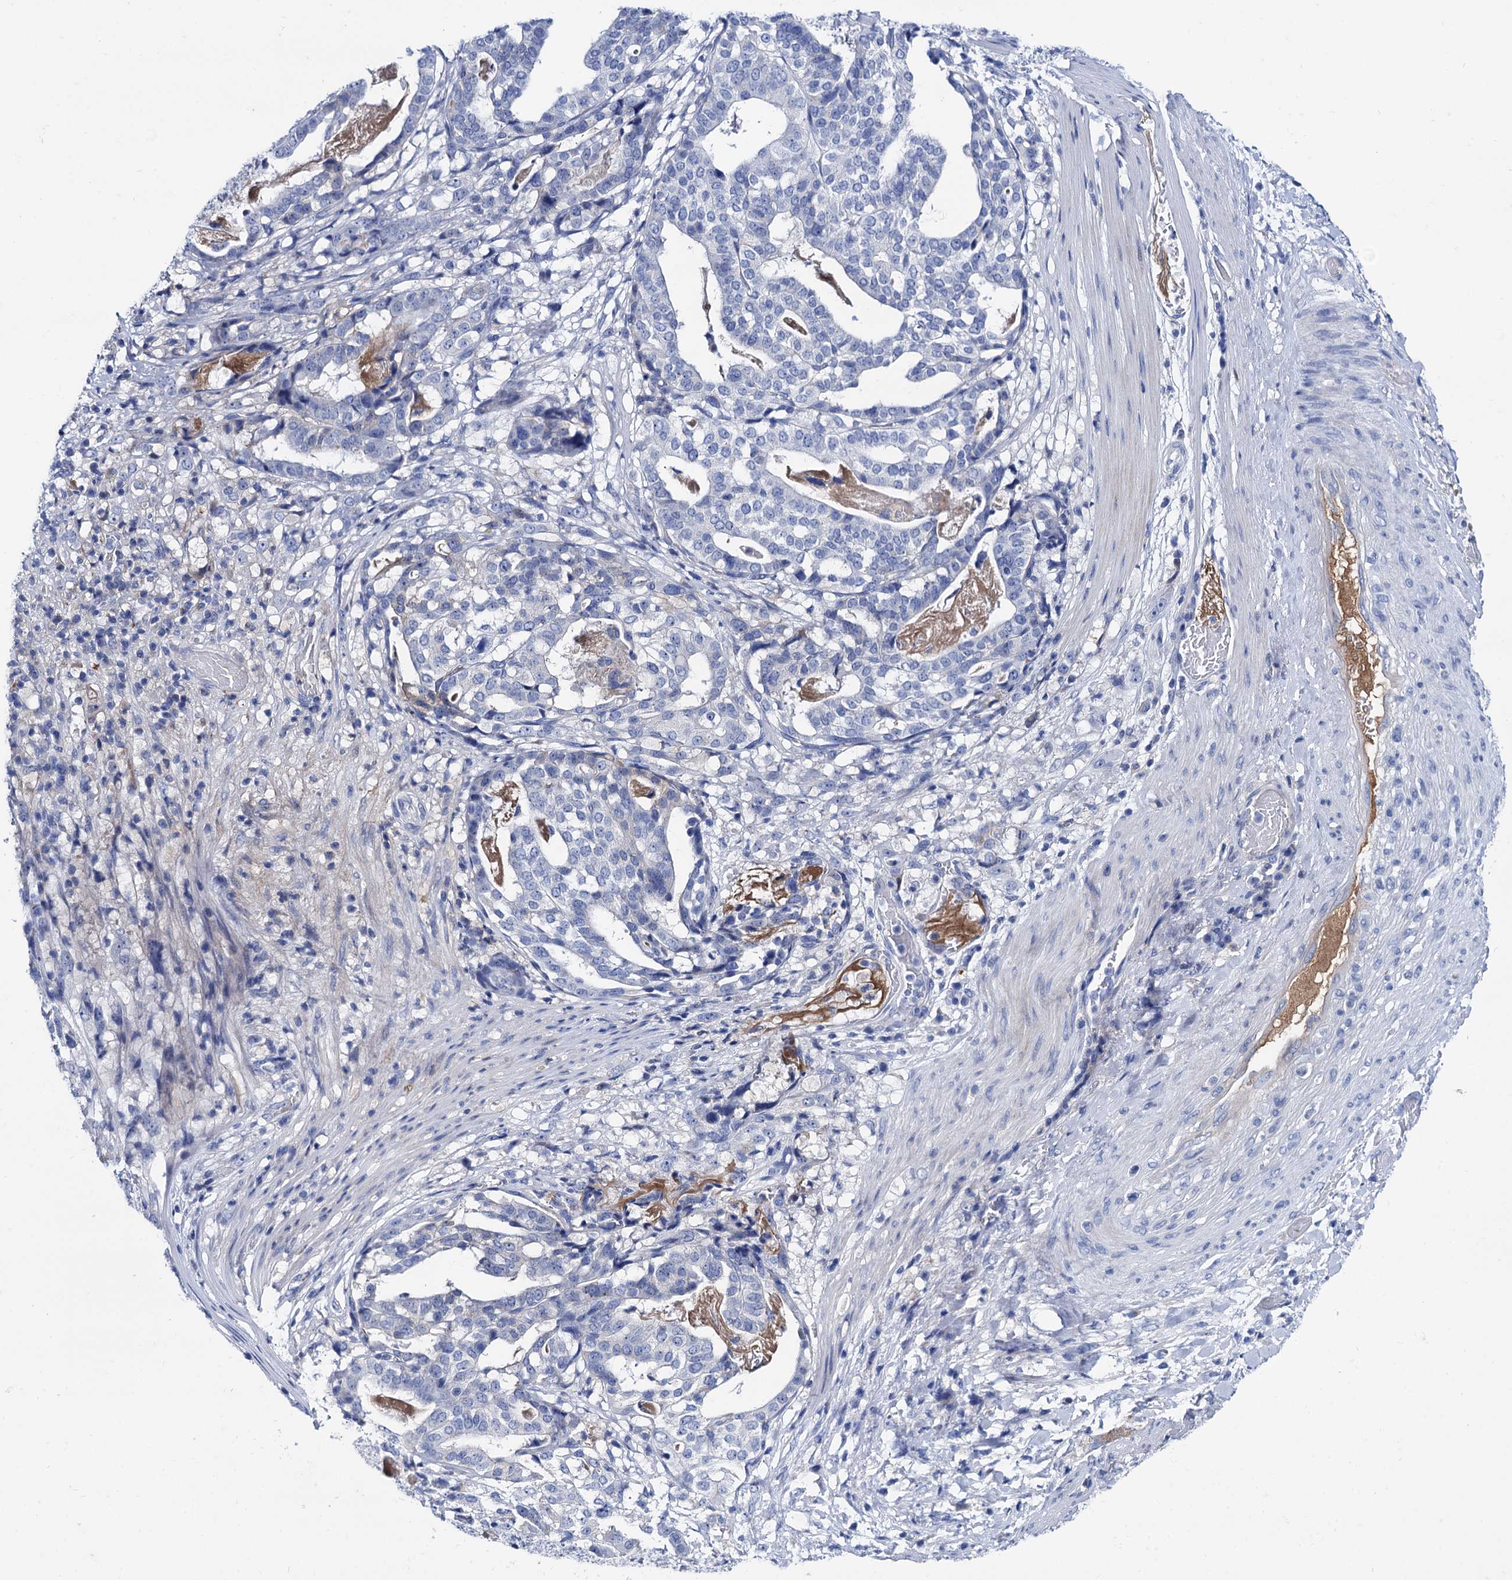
{"staining": {"intensity": "negative", "quantity": "none", "location": "none"}, "tissue": "stomach cancer", "cell_type": "Tumor cells", "image_type": "cancer", "snomed": [{"axis": "morphology", "description": "Adenocarcinoma, NOS"}, {"axis": "topography", "description": "Stomach"}], "caption": "Image shows no protein expression in tumor cells of stomach cancer tissue. The staining is performed using DAB brown chromogen with nuclei counter-stained in using hematoxylin.", "gene": "TMEM72", "patient": {"sex": "male", "age": 48}}